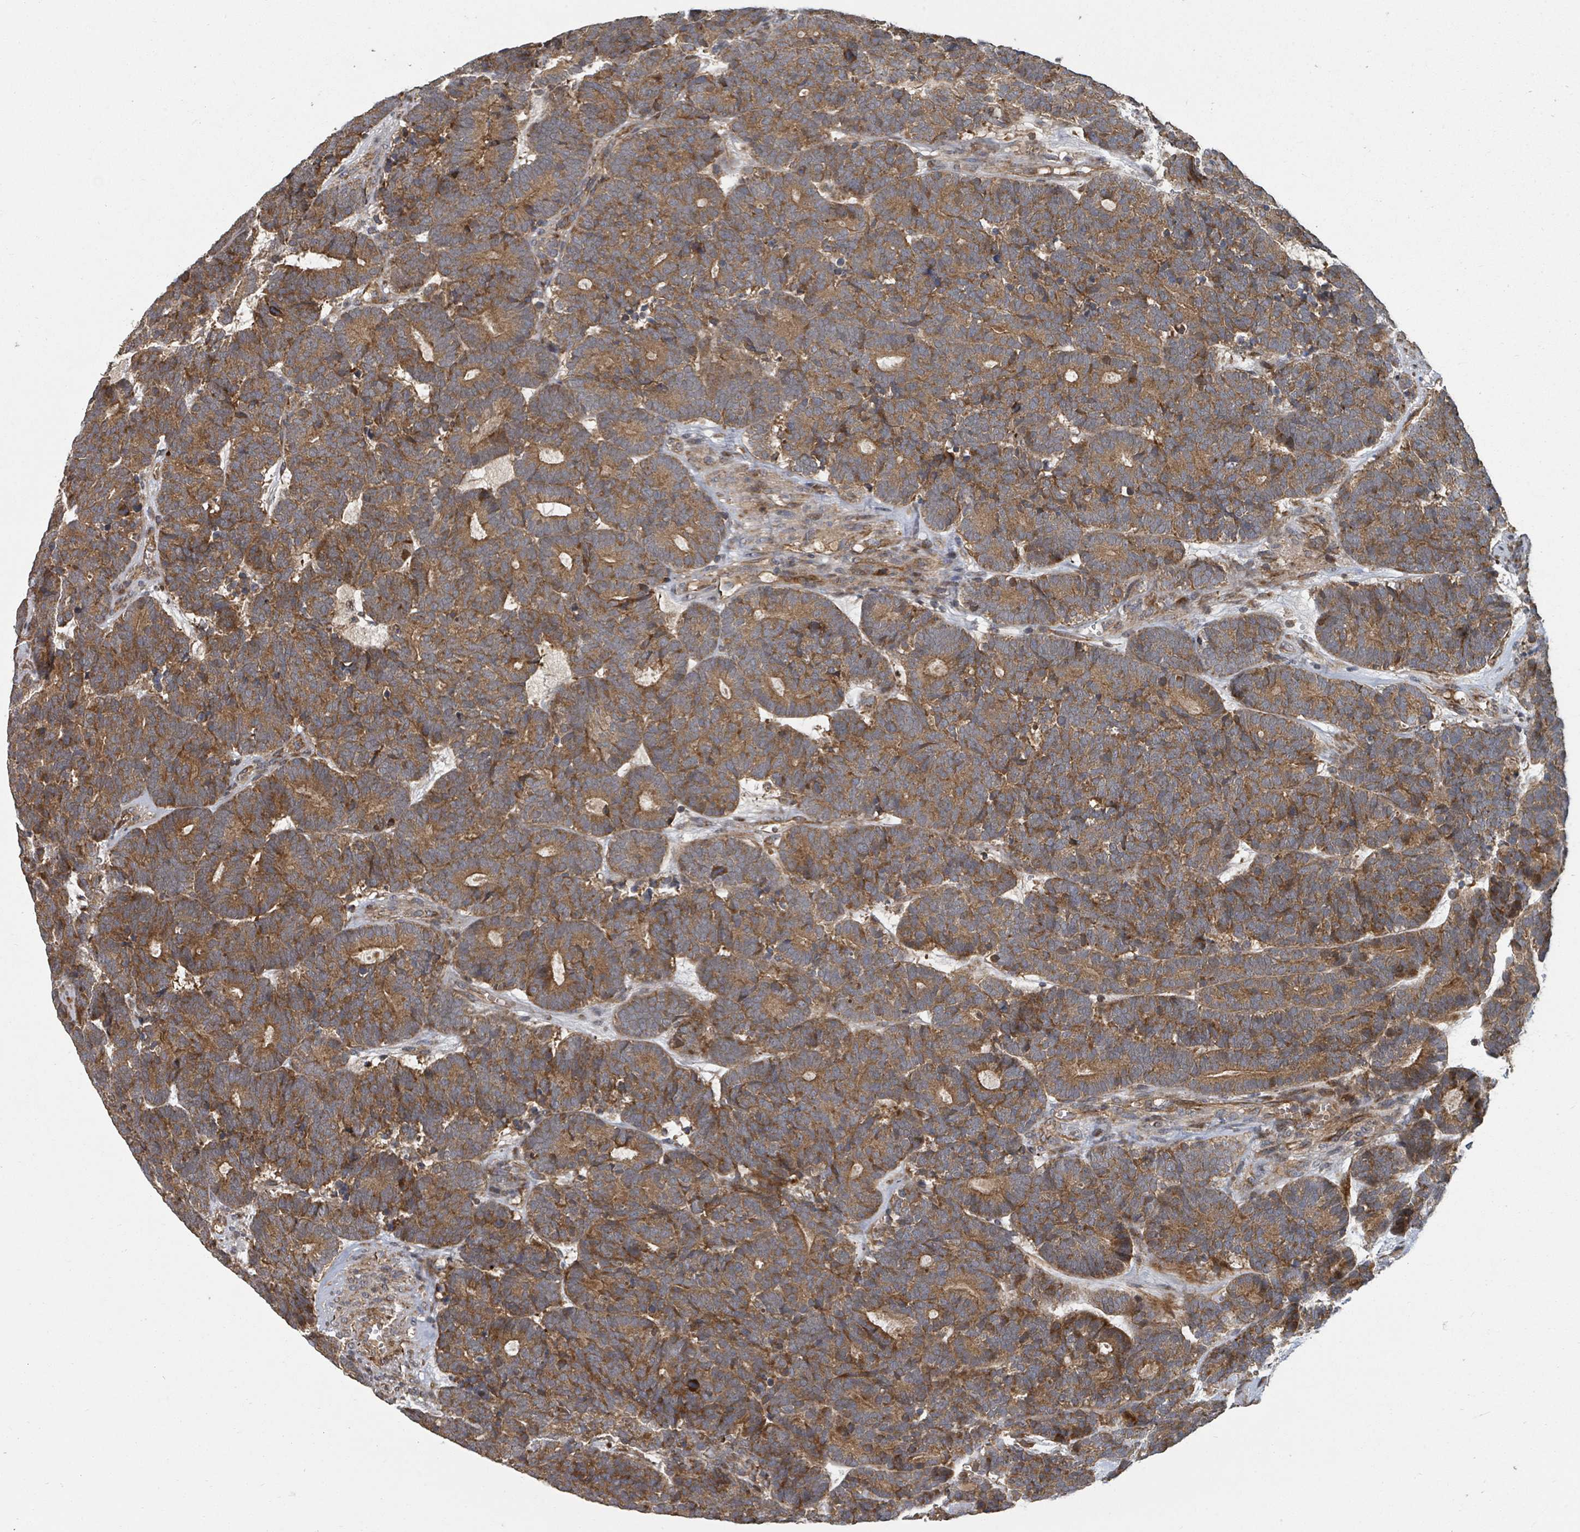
{"staining": {"intensity": "moderate", "quantity": ">75%", "location": "cytoplasmic/membranous"}, "tissue": "head and neck cancer", "cell_type": "Tumor cells", "image_type": "cancer", "snomed": [{"axis": "morphology", "description": "Adenocarcinoma, NOS"}, {"axis": "topography", "description": "Head-Neck"}], "caption": "Immunohistochemistry micrograph of neoplastic tissue: human head and neck adenocarcinoma stained using immunohistochemistry (IHC) shows medium levels of moderate protein expression localized specifically in the cytoplasmic/membranous of tumor cells, appearing as a cytoplasmic/membranous brown color.", "gene": "DPM1", "patient": {"sex": "female", "age": 81}}